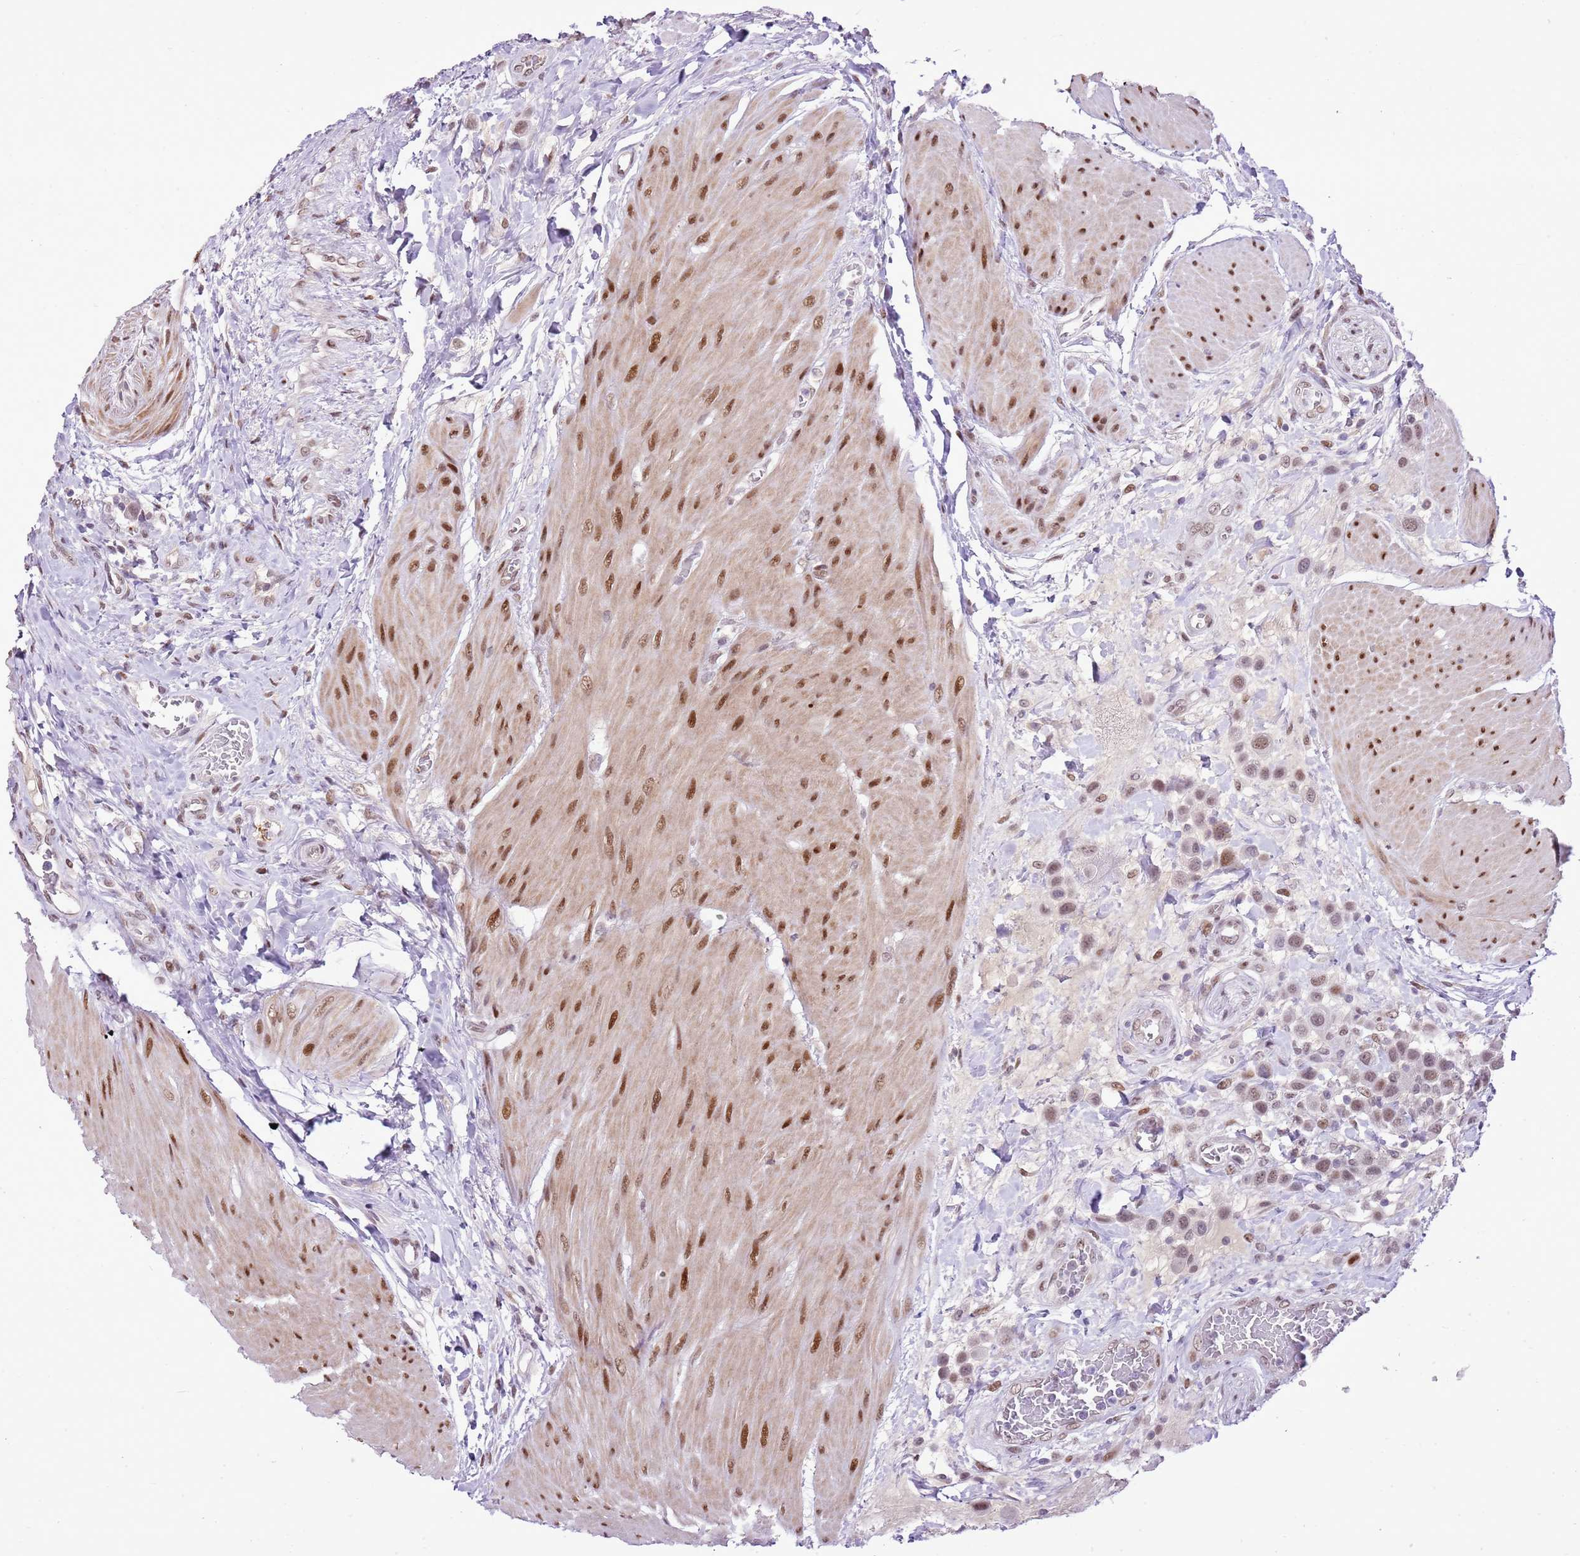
{"staining": {"intensity": "weak", "quantity": "25%-75%", "location": "nuclear"}, "tissue": "urothelial cancer", "cell_type": "Tumor cells", "image_type": "cancer", "snomed": [{"axis": "morphology", "description": "Urothelial carcinoma, High grade"}, {"axis": "topography", "description": "Urinary bladder"}], "caption": "IHC of high-grade urothelial carcinoma displays low levels of weak nuclear staining in about 25%-75% of tumor cells.", "gene": "NACC2", "patient": {"sex": "male", "age": 50}}